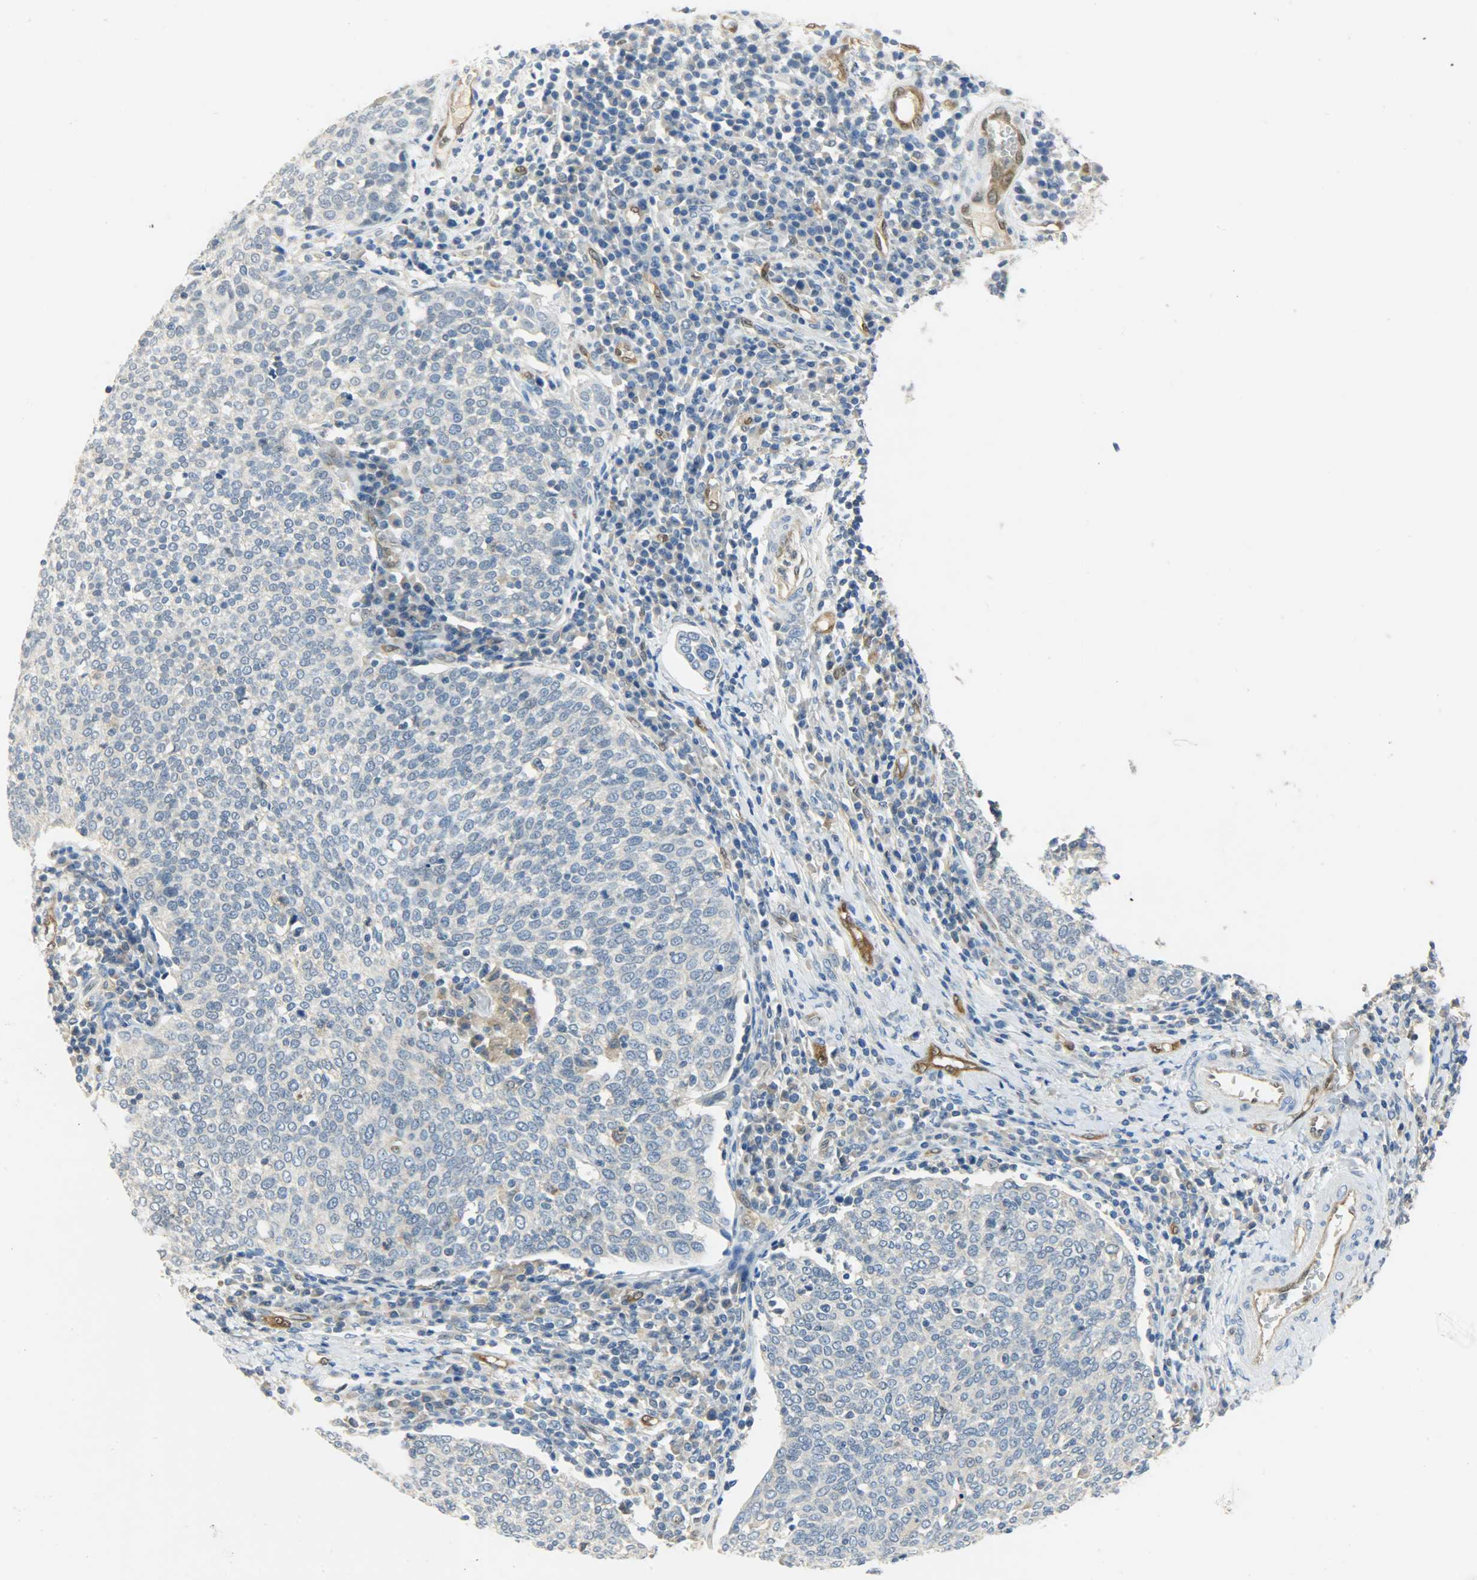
{"staining": {"intensity": "negative", "quantity": "none", "location": "none"}, "tissue": "cervical cancer", "cell_type": "Tumor cells", "image_type": "cancer", "snomed": [{"axis": "morphology", "description": "Squamous cell carcinoma, NOS"}, {"axis": "topography", "description": "Cervix"}], "caption": "An image of cervical cancer stained for a protein exhibits no brown staining in tumor cells.", "gene": "FKBP1A", "patient": {"sex": "female", "age": 40}}